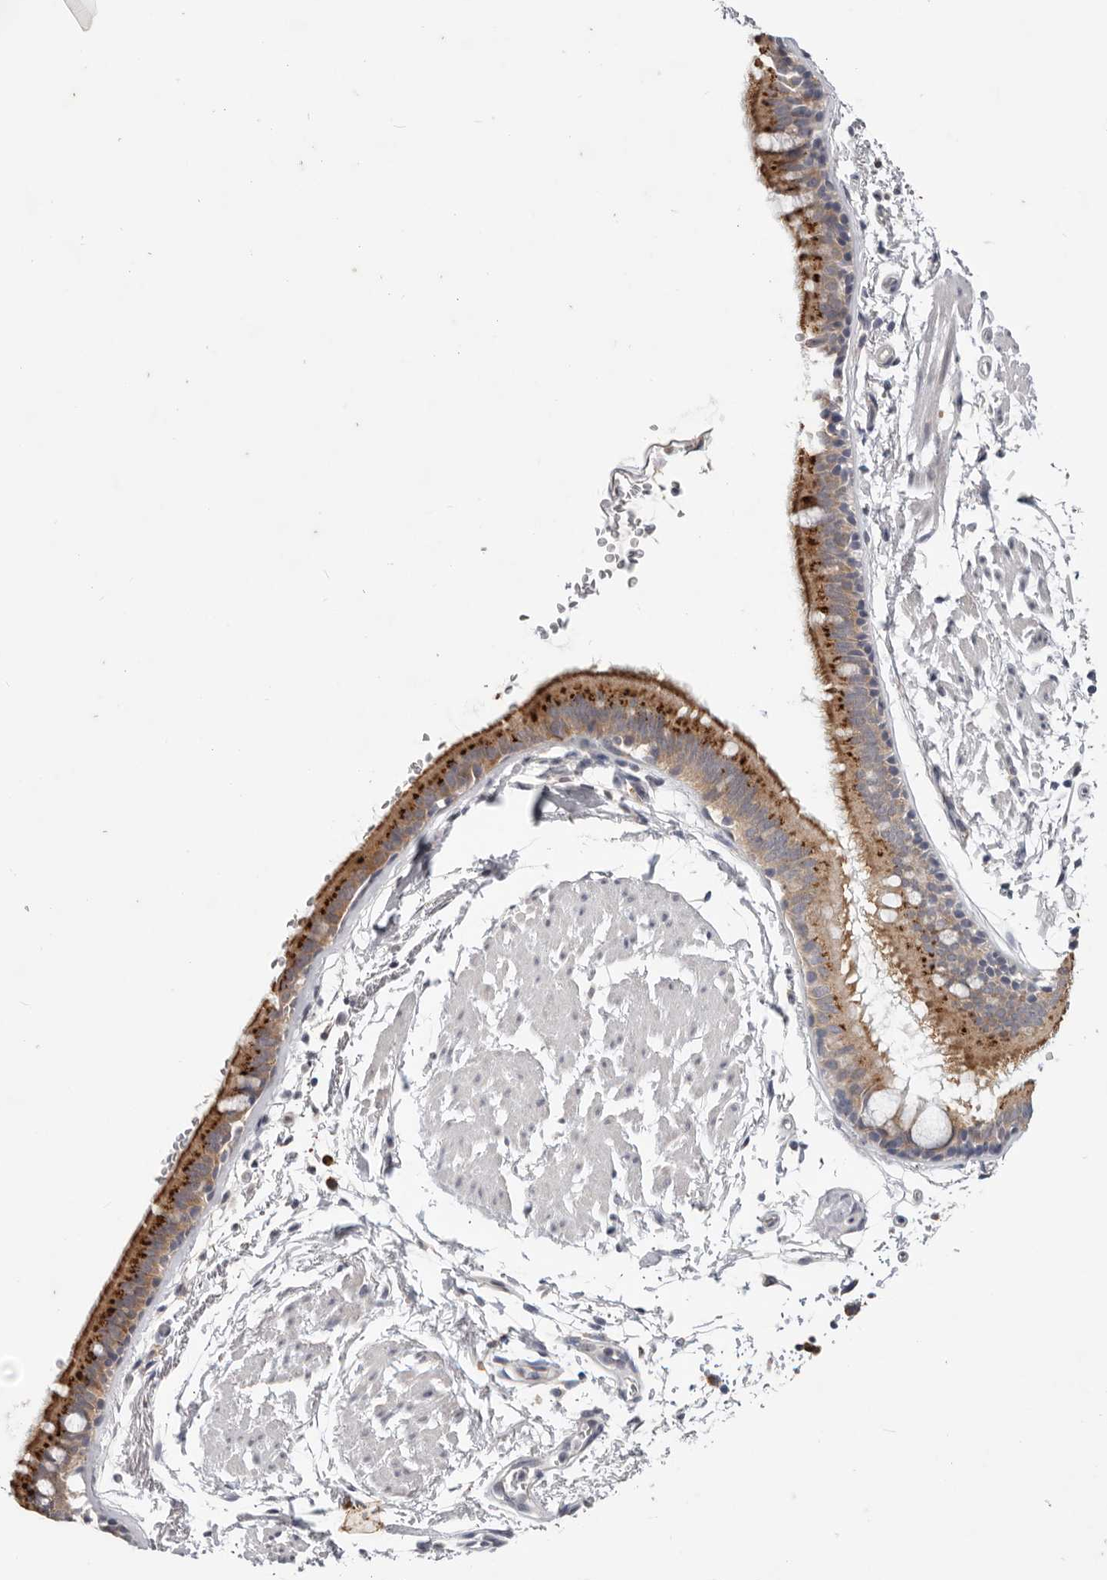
{"staining": {"intensity": "moderate", "quantity": ">75%", "location": "cytoplasmic/membranous"}, "tissue": "bronchus", "cell_type": "Respiratory epithelial cells", "image_type": "normal", "snomed": [{"axis": "morphology", "description": "Normal tissue, NOS"}, {"axis": "topography", "description": "Lymph node"}, {"axis": "topography", "description": "Bronchus"}], "caption": "Benign bronchus demonstrates moderate cytoplasmic/membranous expression in approximately >75% of respiratory epithelial cells.", "gene": "WDR77", "patient": {"sex": "female", "age": 70}}